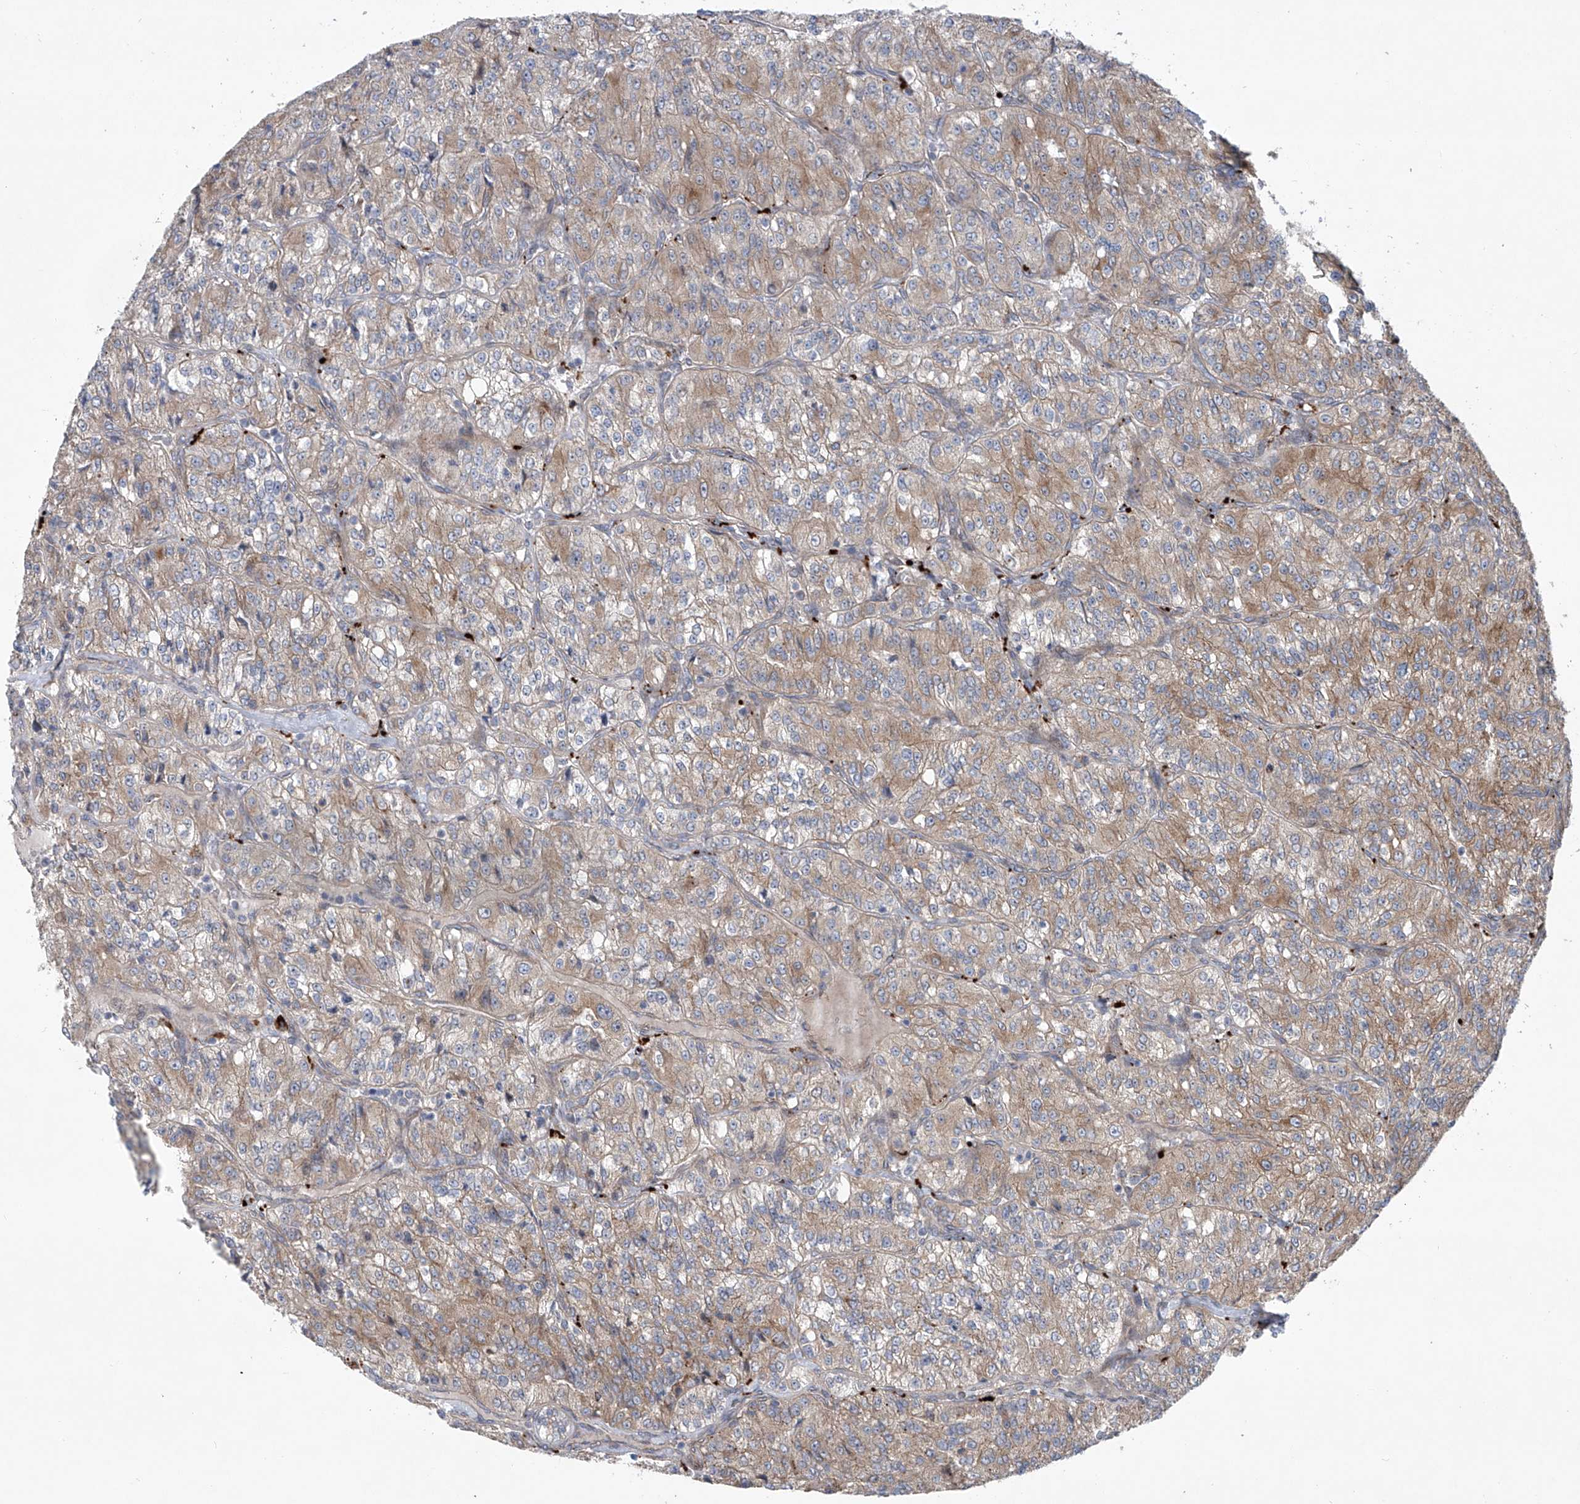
{"staining": {"intensity": "weak", "quantity": ">75%", "location": "cytoplasmic/membranous"}, "tissue": "renal cancer", "cell_type": "Tumor cells", "image_type": "cancer", "snomed": [{"axis": "morphology", "description": "Adenocarcinoma, NOS"}, {"axis": "topography", "description": "Kidney"}], "caption": "IHC of renal cancer (adenocarcinoma) displays low levels of weak cytoplasmic/membranous expression in approximately >75% of tumor cells.", "gene": "KLC4", "patient": {"sex": "female", "age": 63}}